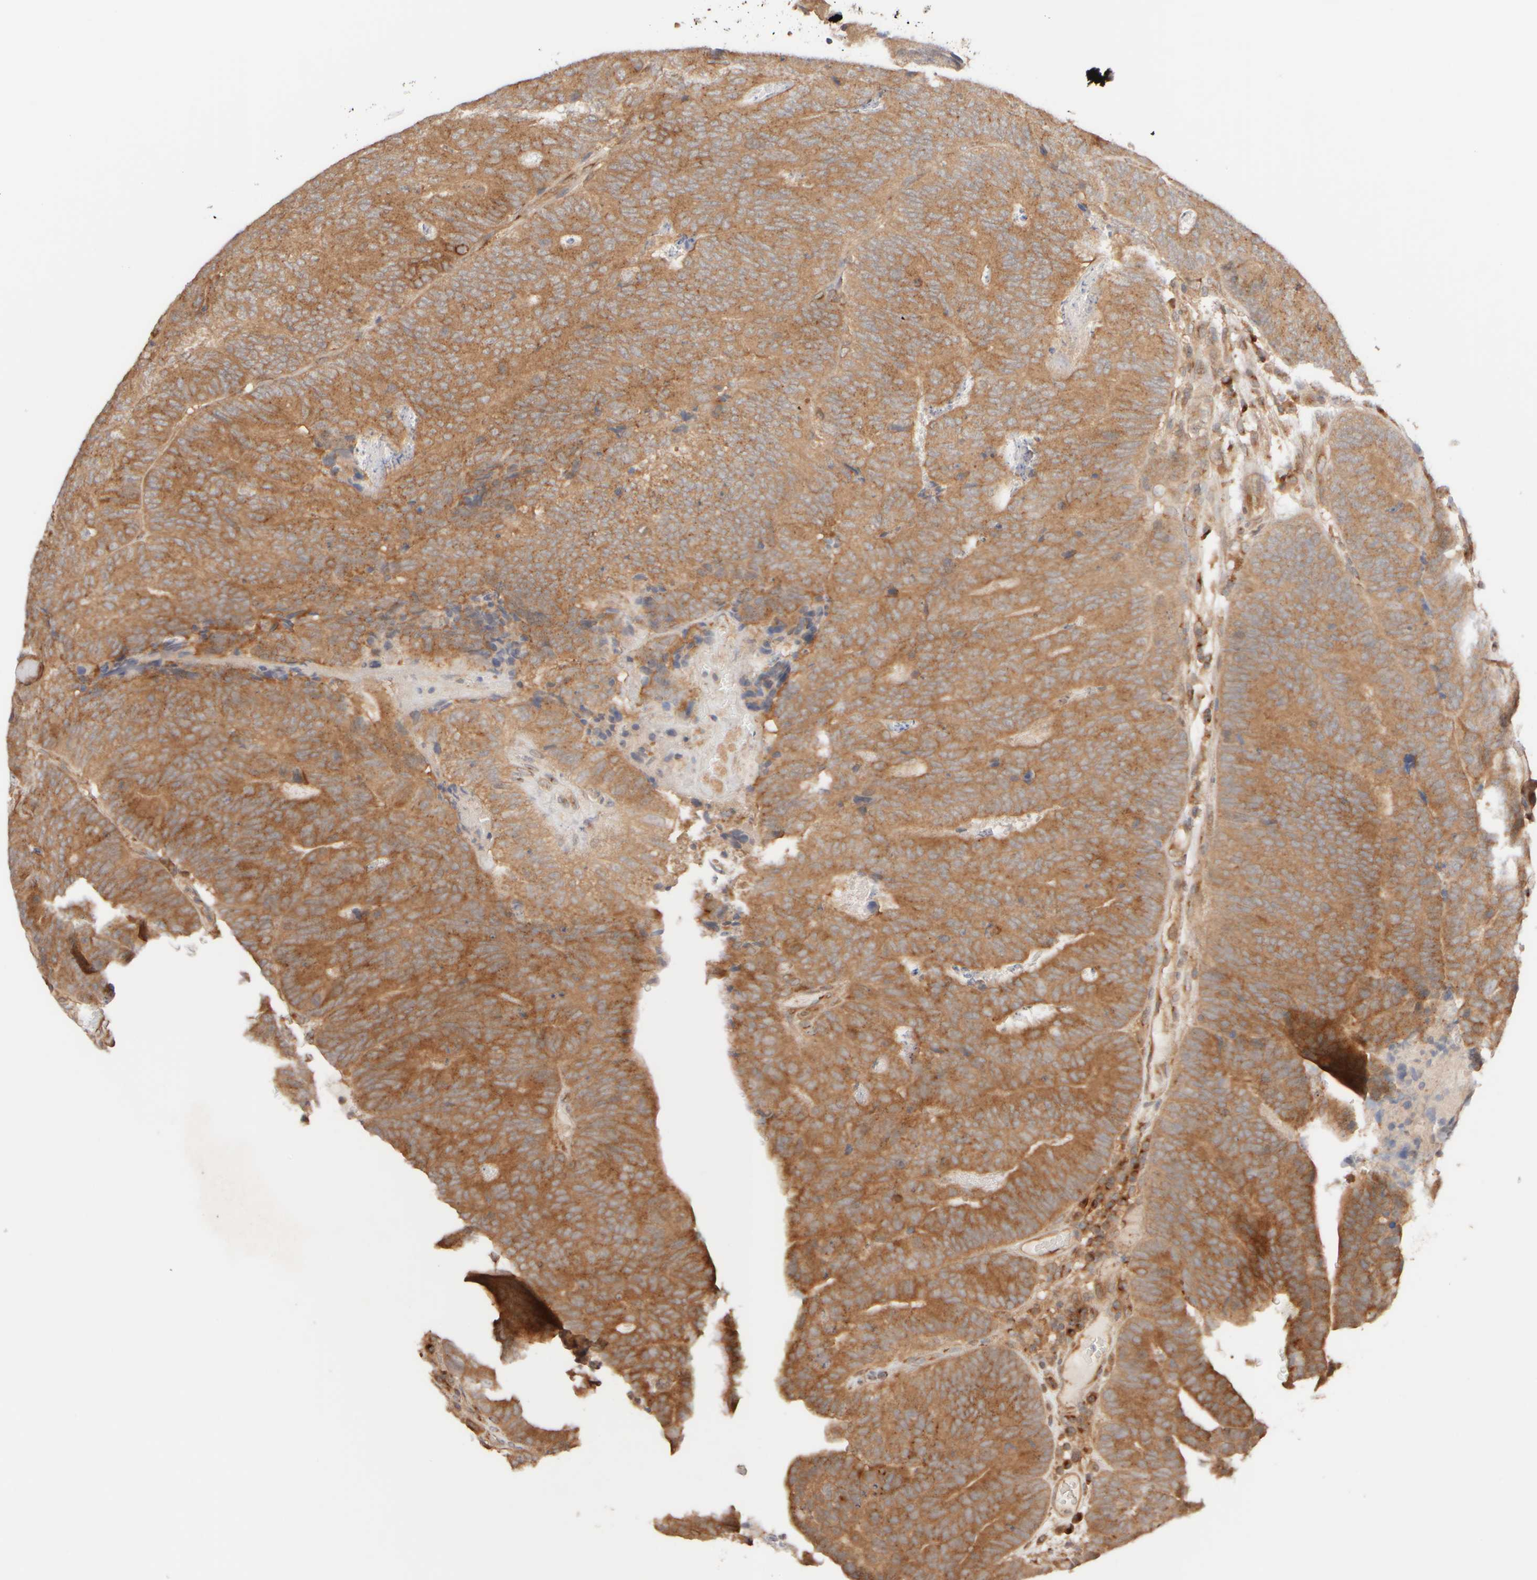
{"staining": {"intensity": "moderate", "quantity": ">75%", "location": "cytoplasmic/membranous"}, "tissue": "colorectal cancer", "cell_type": "Tumor cells", "image_type": "cancer", "snomed": [{"axis": "morphology", "description": "Adenocarcinoma, NOS"}, {"axis": "topography", "description": "Colon"}], "caption": "High-power microscopy captured an immunohistochemistry (IHC) micrograph of colorectal adenocarcinoma, revealing moderate cytoplasmic/membranous staining in approximately >75% of tumor cells. The protein of interest is shown in brown color, while the nuclei are stained blue.", "gene": "RABEP1", "patient": {"sex": "female", "age": 67}}